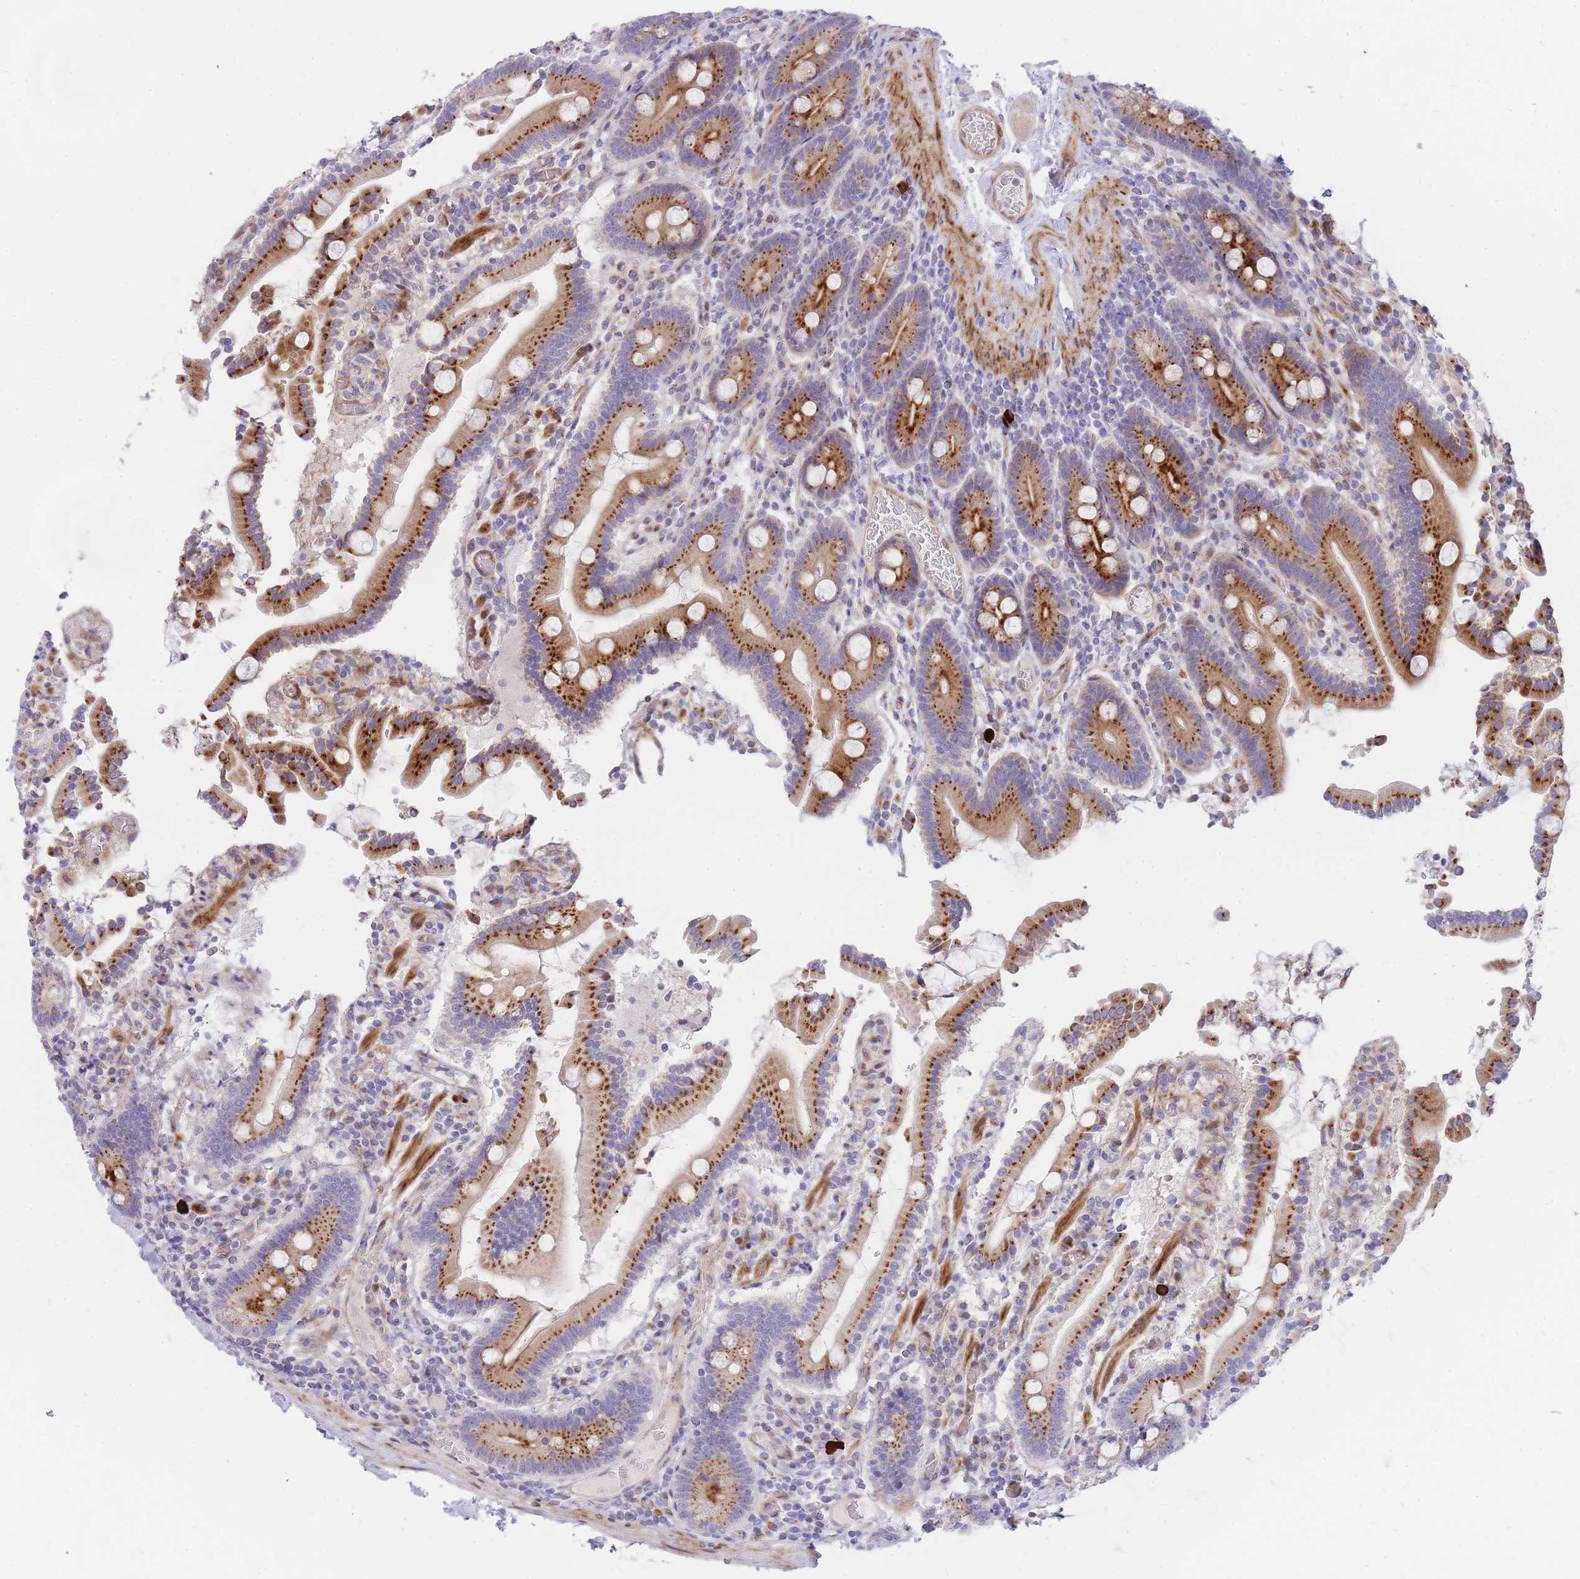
{"staining": {"intensity": "strong", "quantity": ">75%", "location": "cytoplasmic/membranous"}, "tissue": "duodenum", "cell_type": "Glandular cells", "image_type": "normal", "snomed": [{"axis": "morphology", "description": "Normal tissue, NOS"}, {"axis": "topography", "description": "Duodenum"}], "caption": "A histopathology image showing strong cytoplasmic/membranous positivity in about >75% of glandular cells in unremarkable duodenum, as visualized by brown immunohistochemical staining.", "gene": "ATP5MC2", "patient": {"sex": "male", "age": 55}}